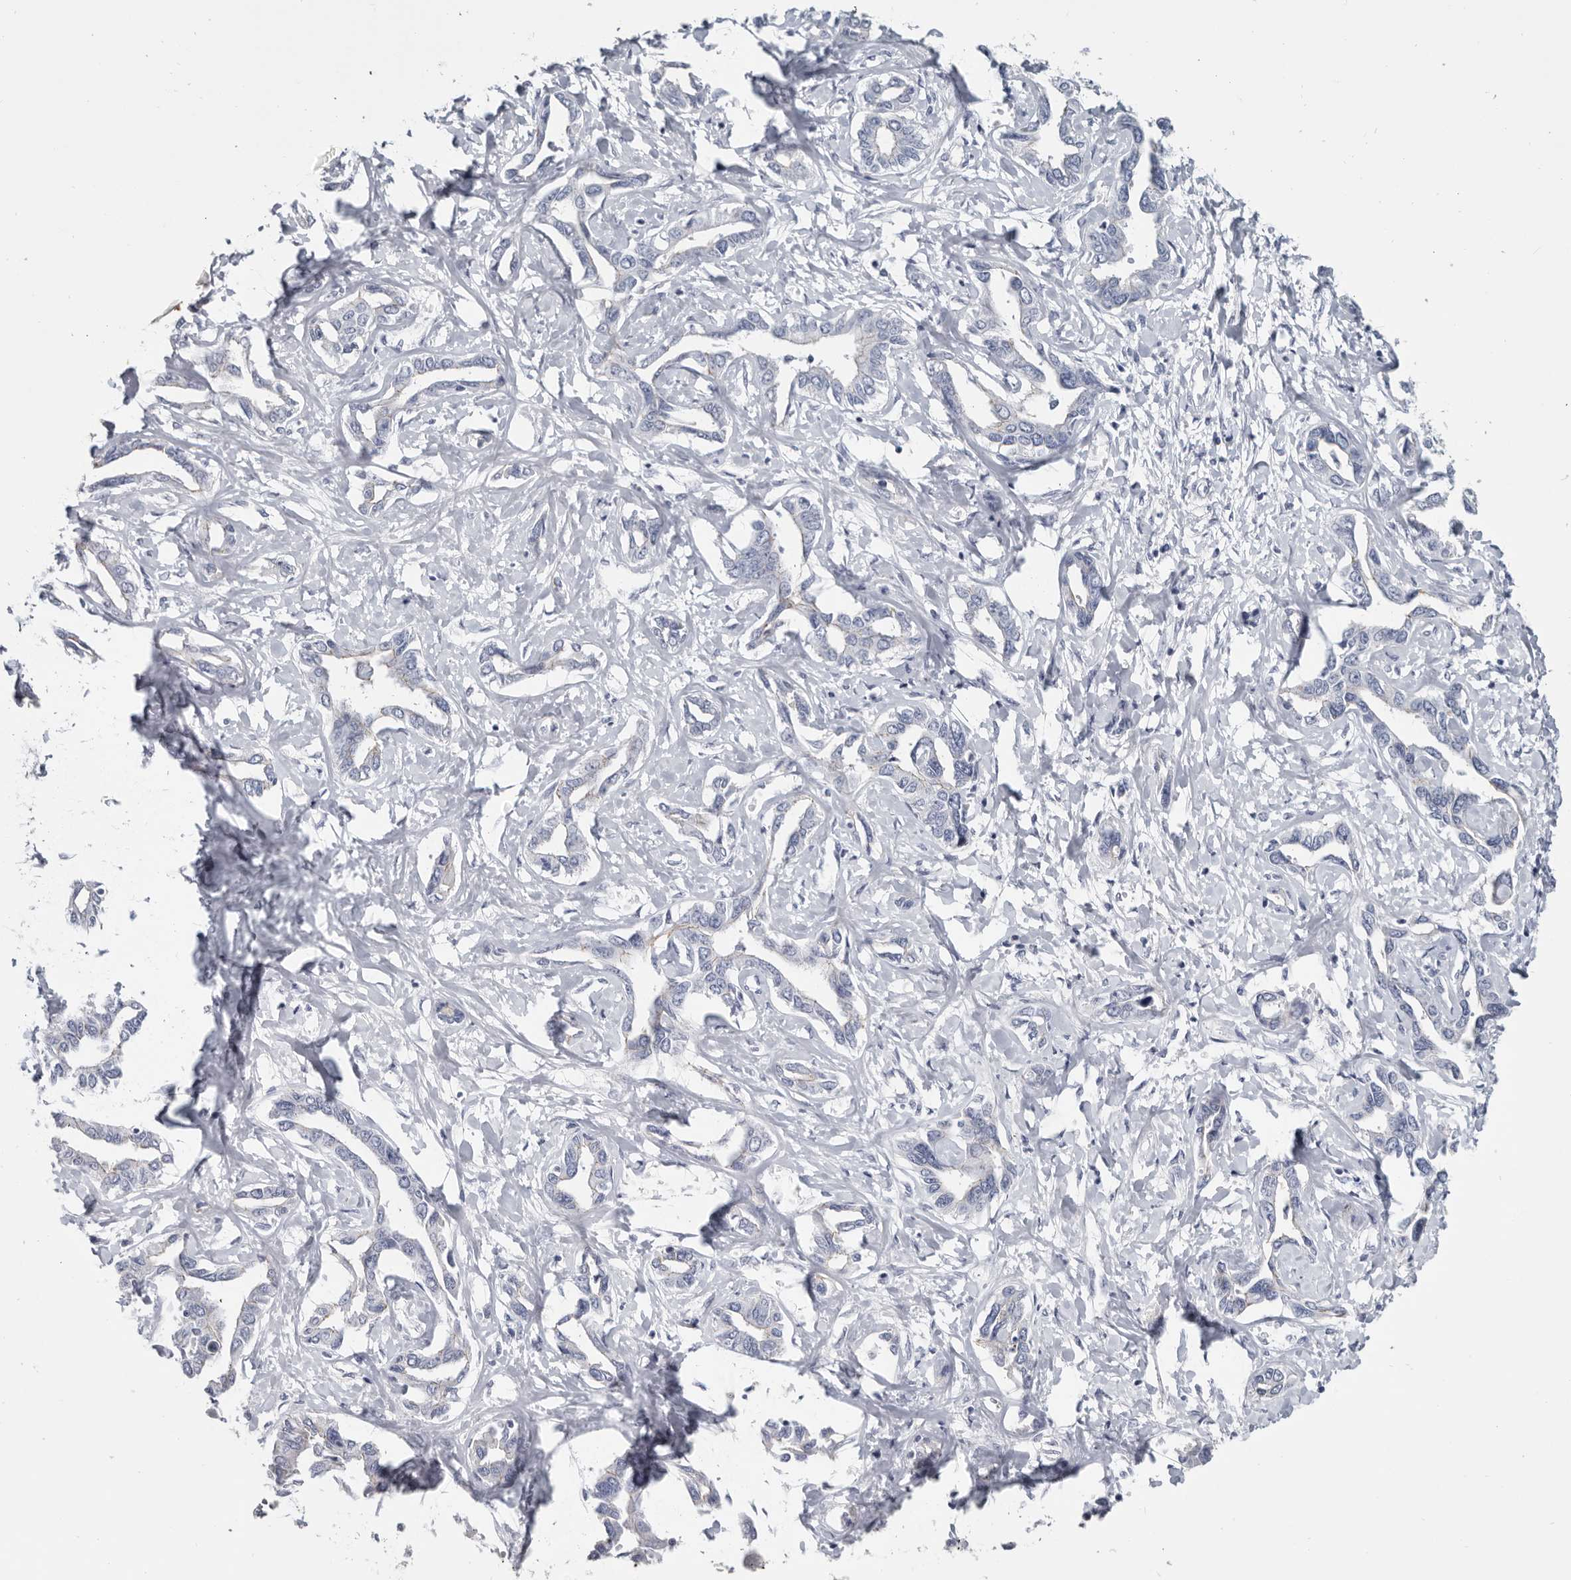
{"staining": {"intensity": "negative", "quantity": "none", "location": "none"}, "tissue": "liver cancer", "cell_type": "Tumor cells", "image_type": "cancer", "snomed": [{"axis": "morphology", "description": "Cholangiocarcinoma"}, {"axis": "topography", "description": "Liver"}], "caption": "Human liver cholangiocarcinoma stained for a protein using immunohistochemistry demonstrates no expression in tumor cells.", "gene": "WRAP73", "patient": {"sex": "male", "age": 59}}